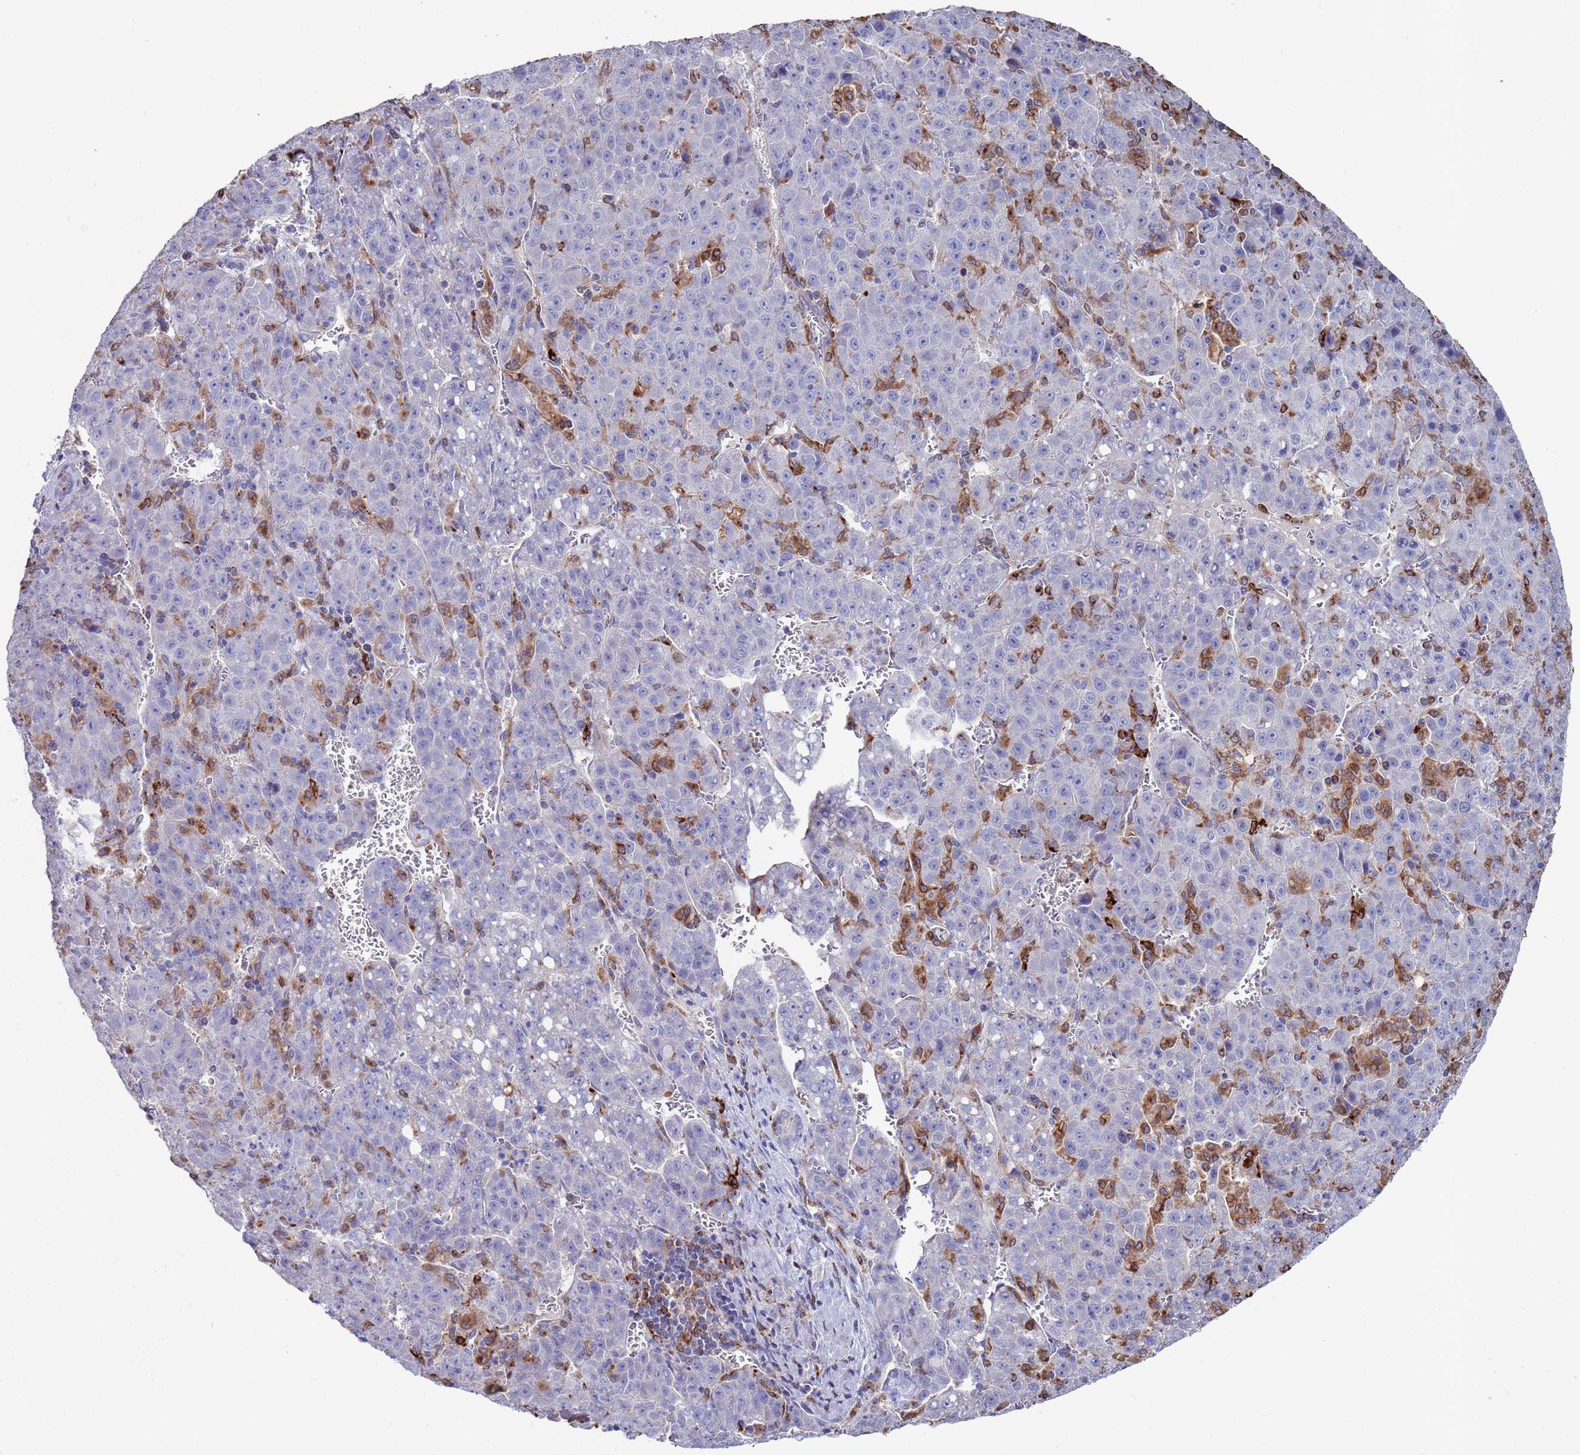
{"staining": {"intensity": "negative", "quantity": "none", "location": "none"}, "tissue": "liver cancer", "cell_type": "Tumor cells", "image_type": "cancer", "snomed": [{"axis": "morphology", "description": "Carcinoma, Hepatocellular, NOS"}, {"axis": "topography", "description": "Liver"}], "caption": "An image of liver cancer stained for a protein displays no brown staining in tumor cells.", "gene": "GREB1L", "patient": {"sex": "female", "age": 53}}